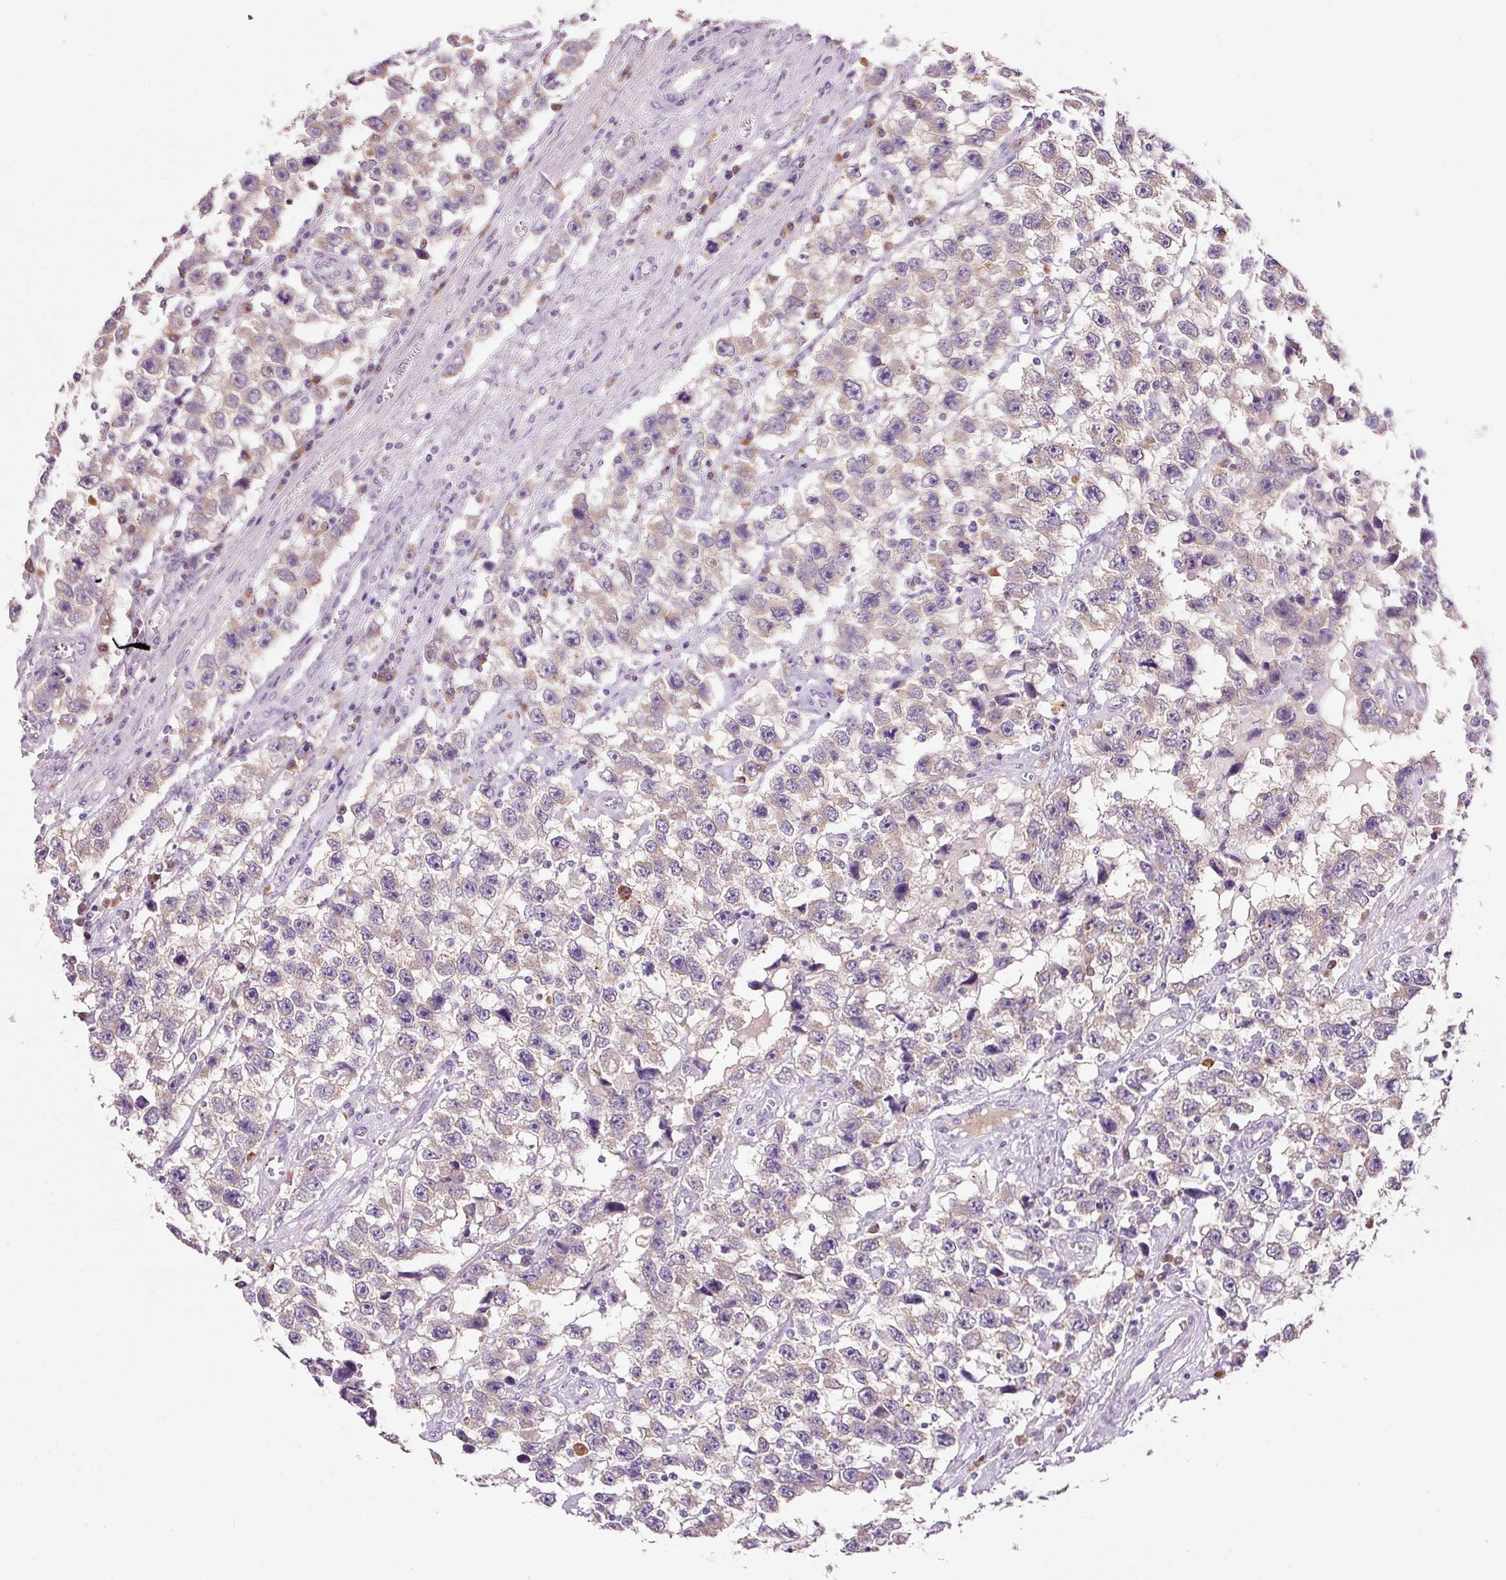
{"staining": {"intensity": "weak", "quantity": "<25%", "location": "cytoplasmic/membranous"}, "tissue": "testis cancer", "cell_type": "Tumor cells", "image_type": "cancer", "snomed": [{"axis": "morphology", "description": "Seminoma, NOS"}, {"axis": "topography", "description": "Testis"}], "caption": "The immunohistochemistry (IHC) micrograph has no significant positivity in tumor cells of testis cancer (seminoma) tissue.", "gene": "TENT5C", "patient": {"sex": "male", "age": 33}}